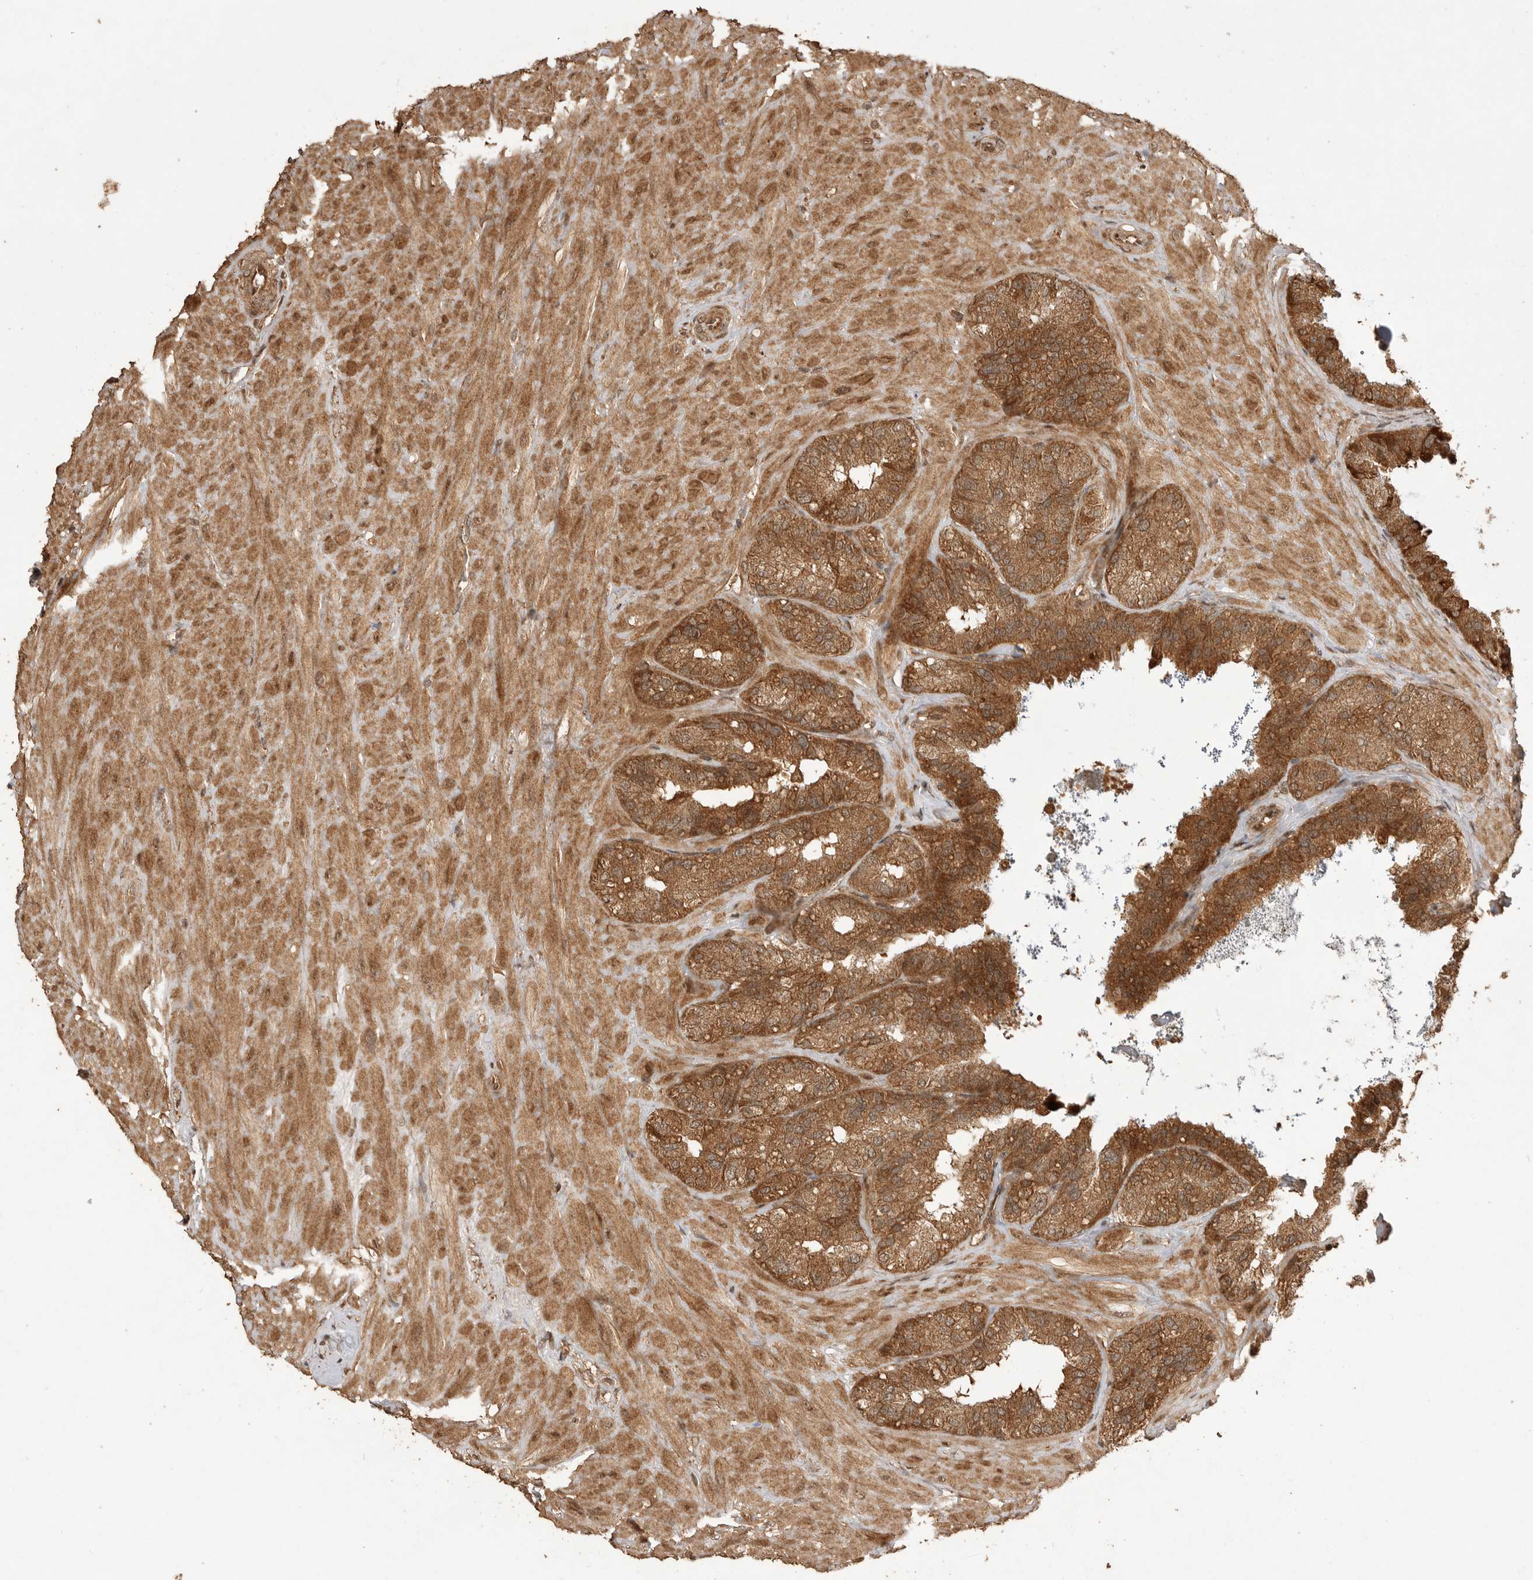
{"staining": {"intensity": "moderate", "quantity": ">75%", "location": "cytoplasmic/membranous,nuclear"}, "tissue": "seminal vesicle", "cell_type": "Glandular cells", "image_type": "normal", "snomed": [{"axis": "morphology", "description": "Normal tissue, NOS"}, {"axis": "topography", "description": "Prostate"}, {"axis": "topography", "description": "Seminal veicle"}], "caption": "Protein expression by immunohistochemistry reveals moderate cytoplasmic/membranous,nuclear staining in approximately >75% of glandular cells in normal seminal vesicle. (DAB = brown stain, brightfield microscopy at high magnification).", "gene": "BOC", "patient": {"sex": "male", "age": 51}}